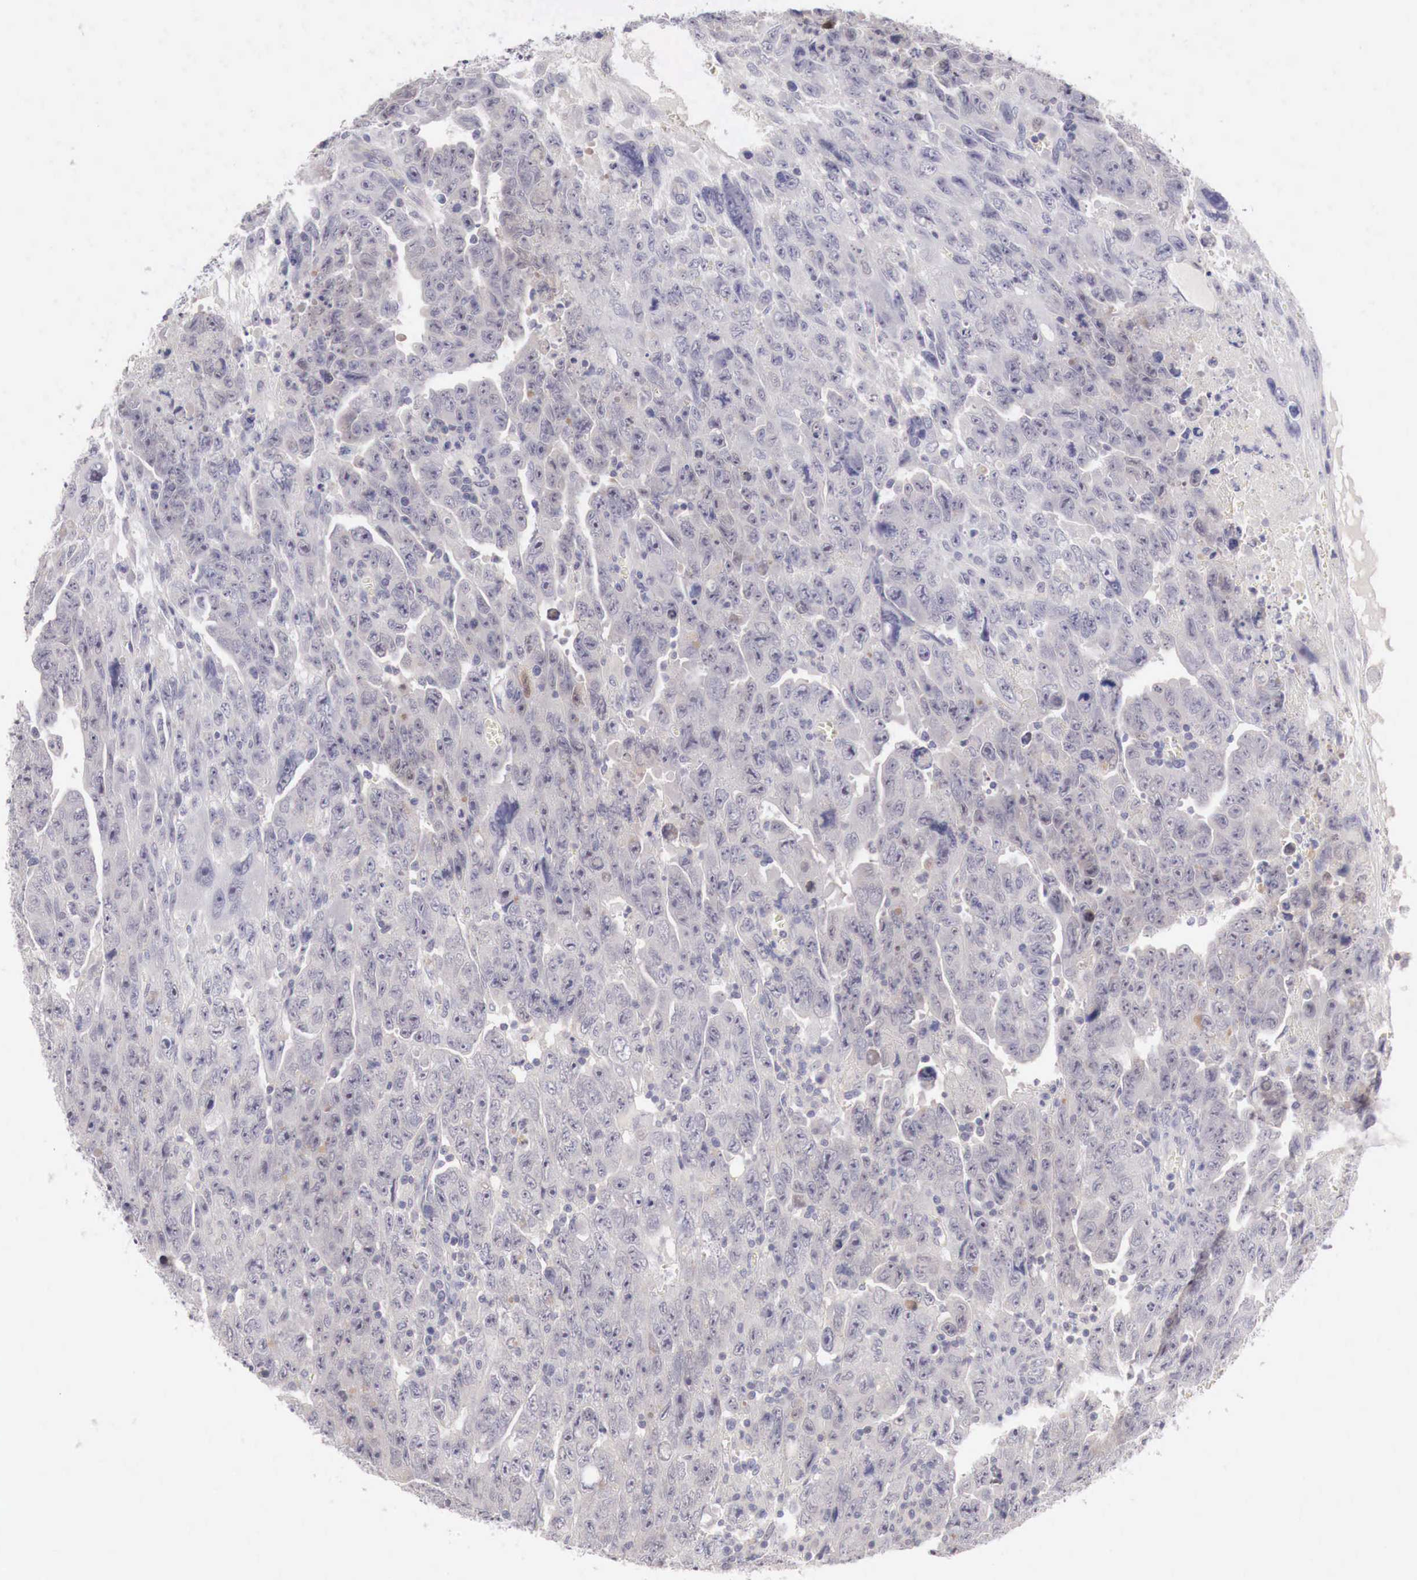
{"staining": {"intensity": "negative", "quantity": "none", "location": "none"}, "tissue": "testis cancer", "cell_type": "Tumor cells", "image_type": "cancer", "snomed": [{"axis": "morphology", "description": "Carcinoma, Embryonal, NOS"}, {"axis": "topography", "description": "Testis"}], "caption": "Tumor cells are negative for brown protein staining in embryonal carcinoma (testis).", "gene": "GATA1", "patient": {"sex": "male", "age": 28}}